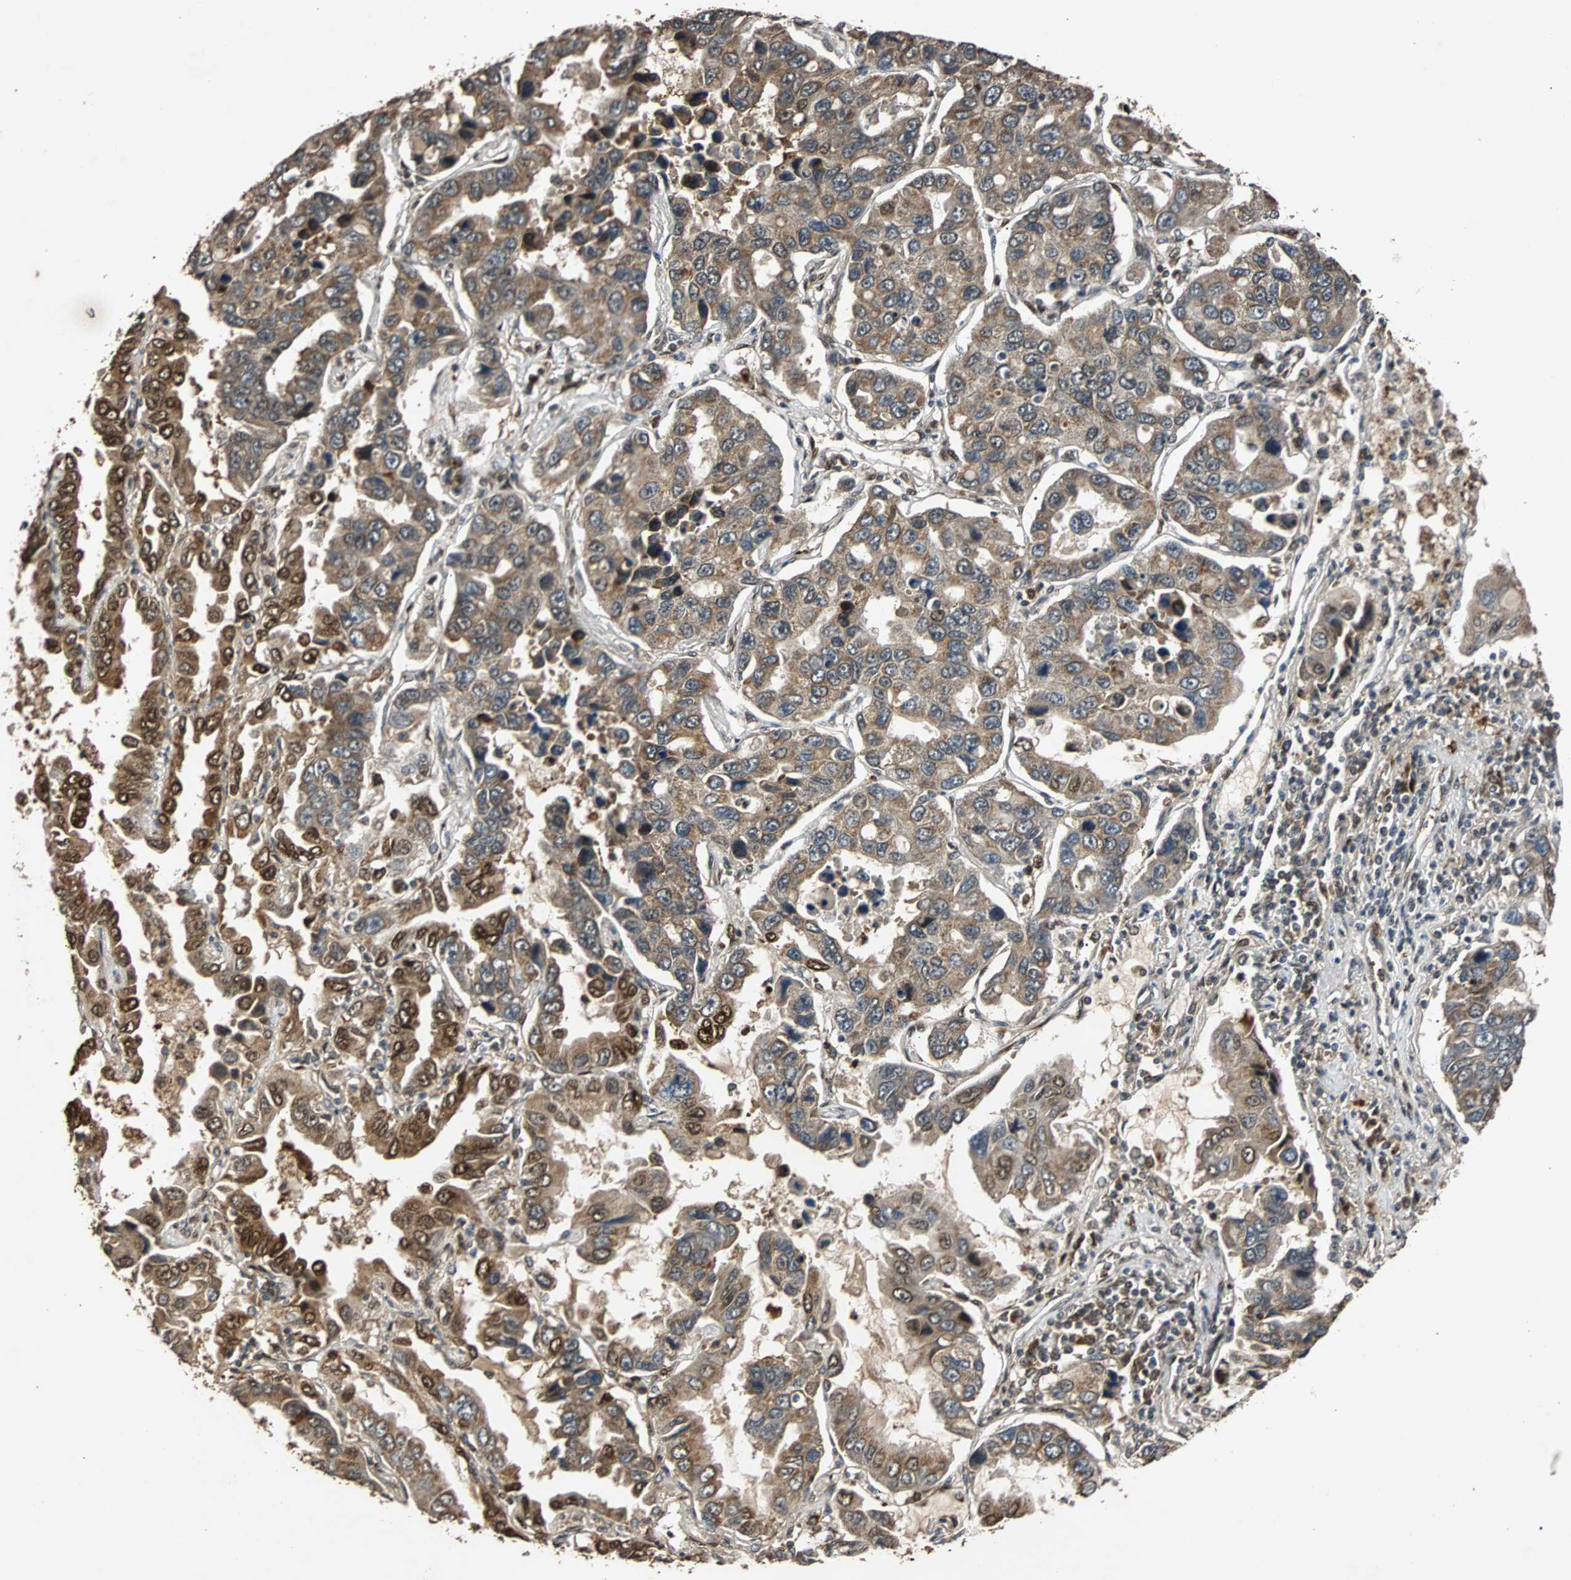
{"staining": {"intensity": "strong", "quantity": ">75%", "location": "cytoplasmic/membranous,nuclear"}, "tissue": "lung cancer", "cell_type": "Tumor cells", "image_type": "cancer", "snomed": [{"axis": "morphology", "description": "Adenocarcinoma, NOS"}, {"axis": "topography", "description": "Lung"}], "caption": "A brown stain highlights strong cytoplasmic/membranous and nuclear staining of a protein in lung cancer (adenocarcinoma) tumor cells.", "gene": "USP31", "patient": {"sex": "male", "age": 64}}